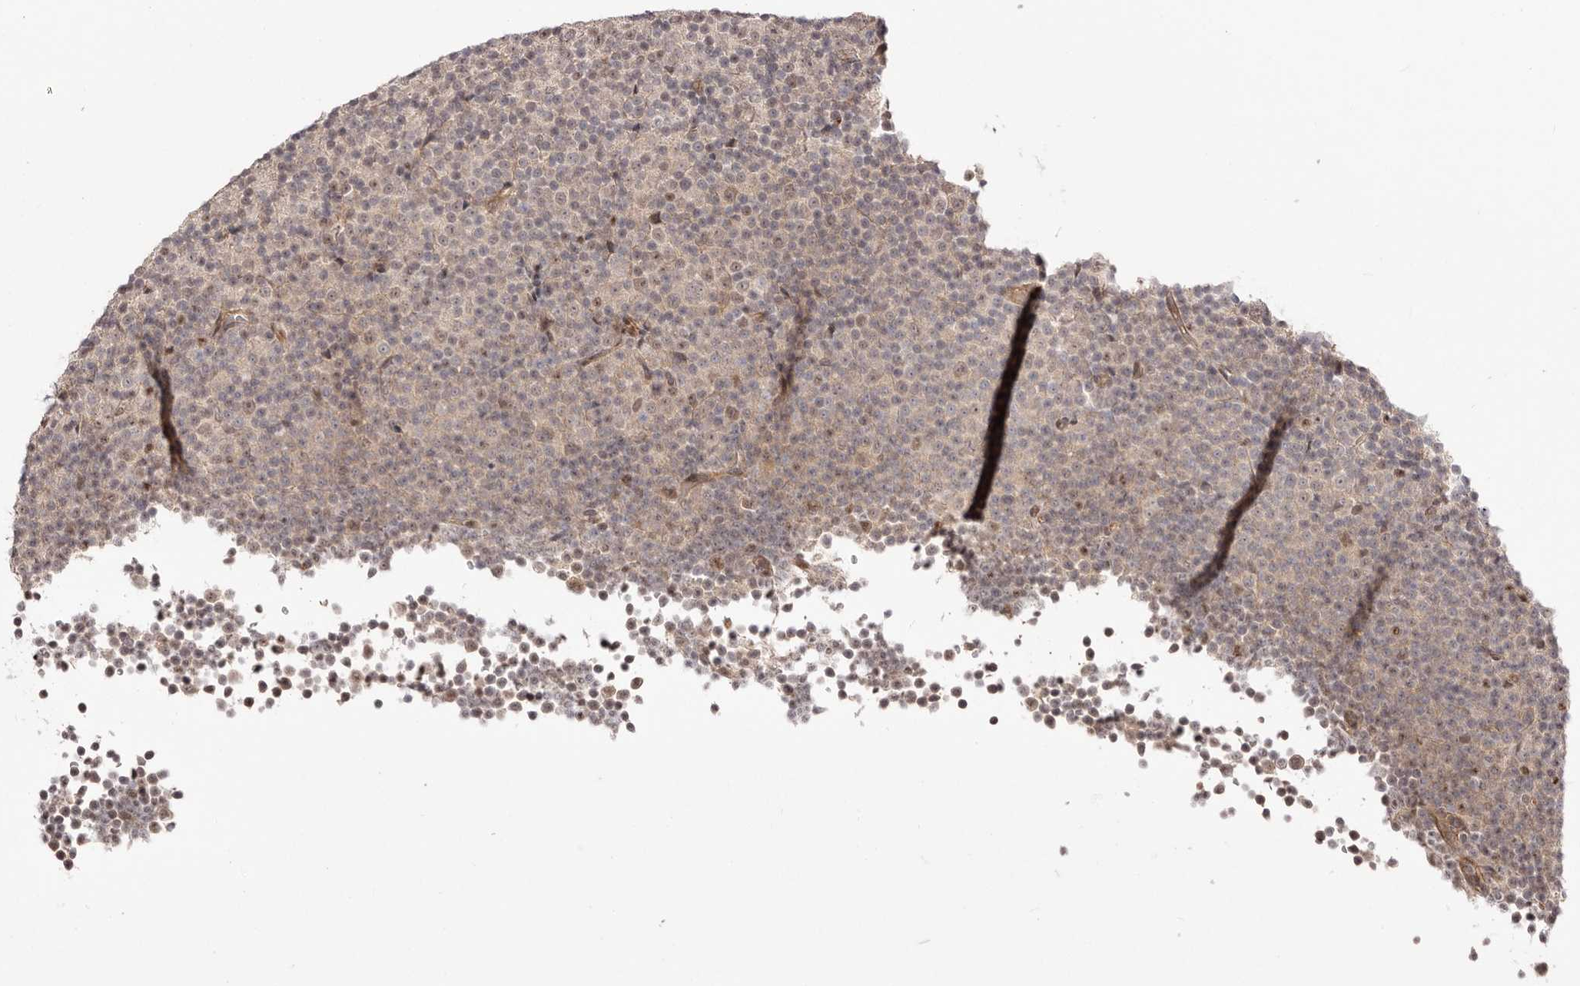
{"staining": {"intensity": "weak", "quantity": "25%-75%", "location": "nuclear"}, "tissue": "lymphoma", "cell_type": "Tumor cells", "image_type": "cancer", "snomed": [{"axis": "morphology", "description": "Malignant lymphoma, non-Hodgkin's type, Low grade"}, {"axis": "topography", "description": "Lymph node"}], "caption": "Immunohistochemical staining of human low-grade malignant lymphoma, non-Hodgkin's type shows low levels of weak nuclear staining in about 25%-75% of tumor cells. Using DAB (brown) and hematoxylin (blue) stains, captured at high magnification using brightfield microscopy.", "gene": "EGR3", "patient": {"sex": "female", "age": 67}}